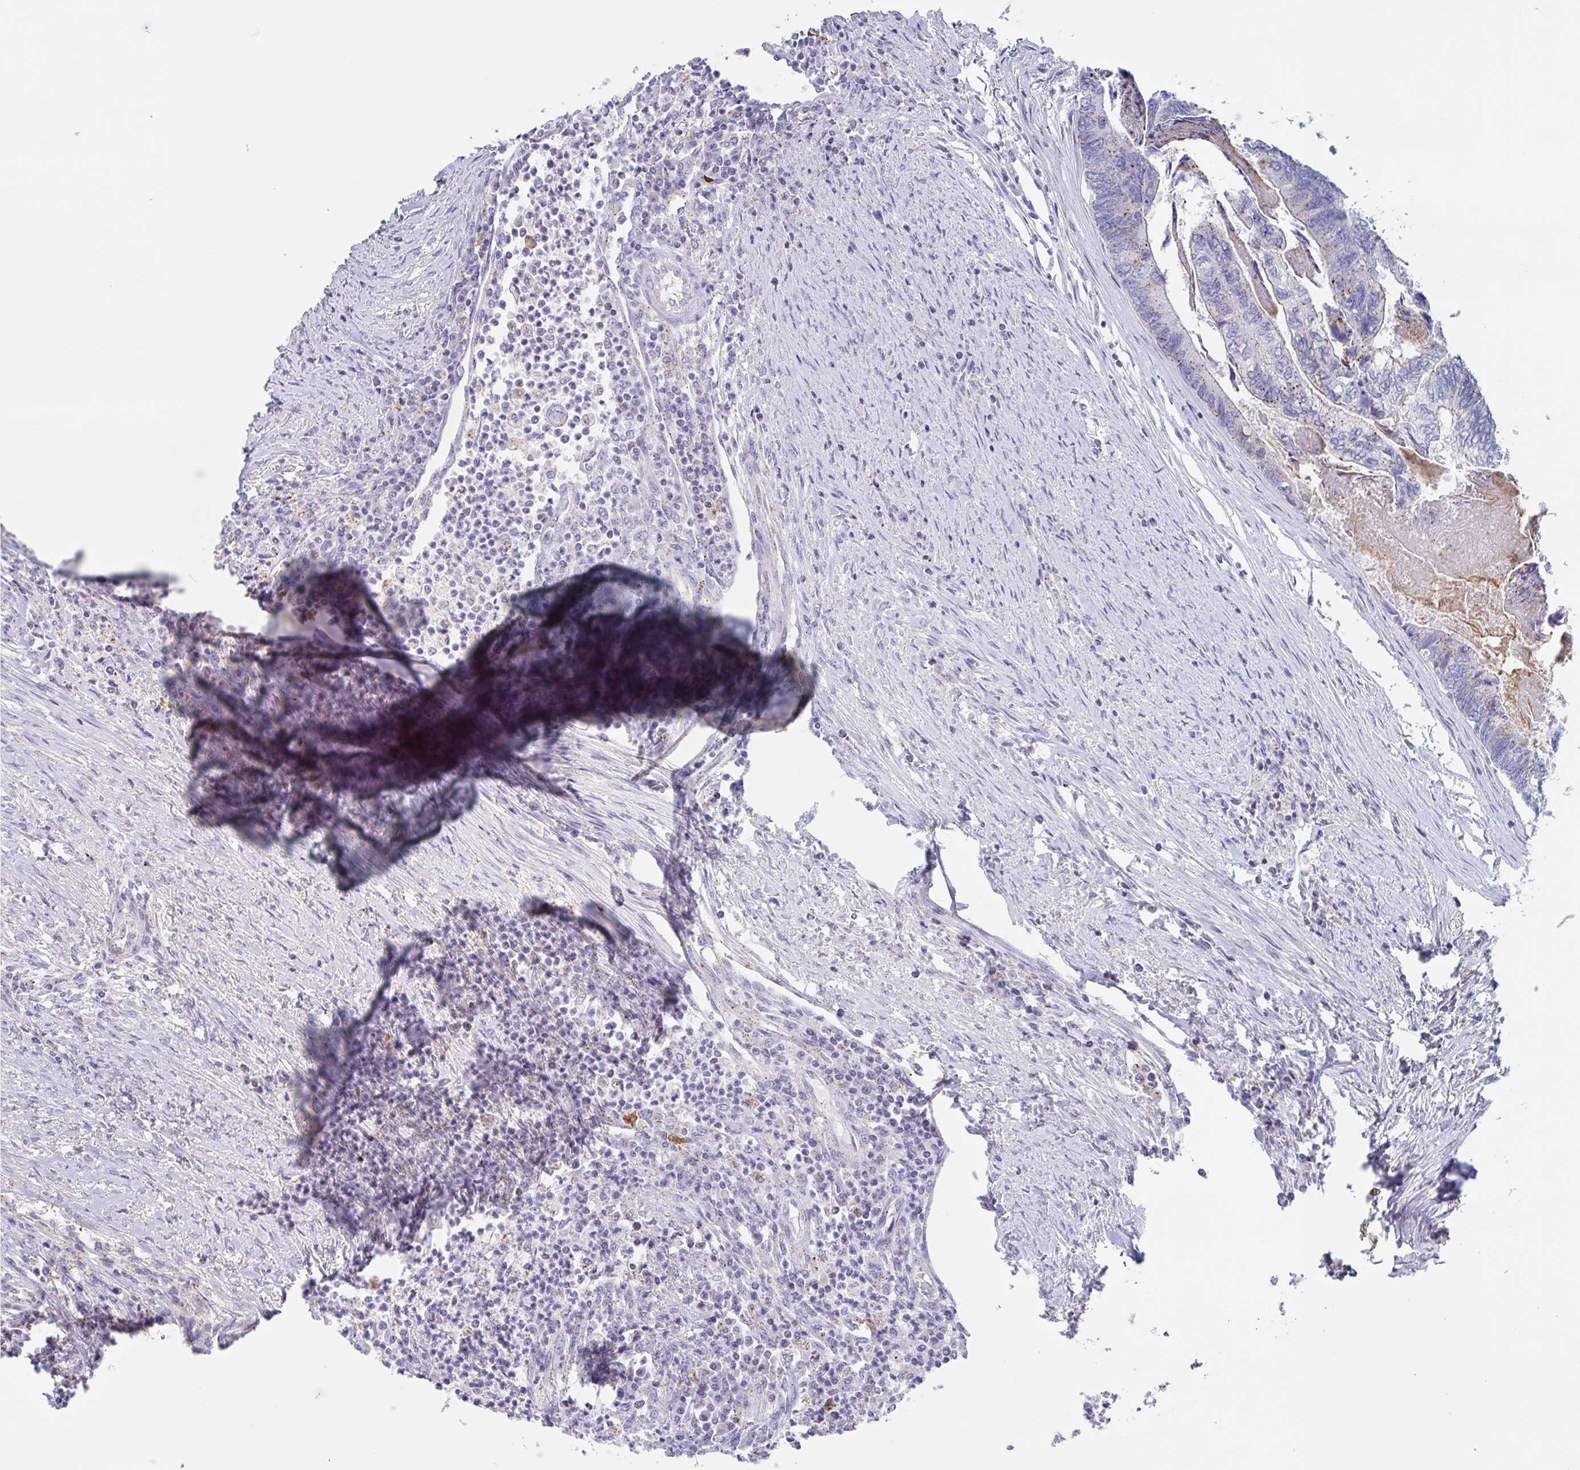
{"staining": {"intensity": "moderate", "quantity": "<25%", "location": "cytoplasmic/membranous"}, "tissue": "colorectal cancer", "cell_type": "Tumor cells", "image_type": "cancer", "snomed": [{"axis": "morphology", "description": "Adenocarcinoma, NOS"}, {"axis": "topography", "description": "Colon"}], "caption": "Human colorectal adenocarcinoma stained for a protein (brown) reveals moderate cytoplasmic/membranous positive positivity in approximately <25% of tumor cells.", "gene": "CHMP5", "patient": {"sex": "female", "age": 67}}